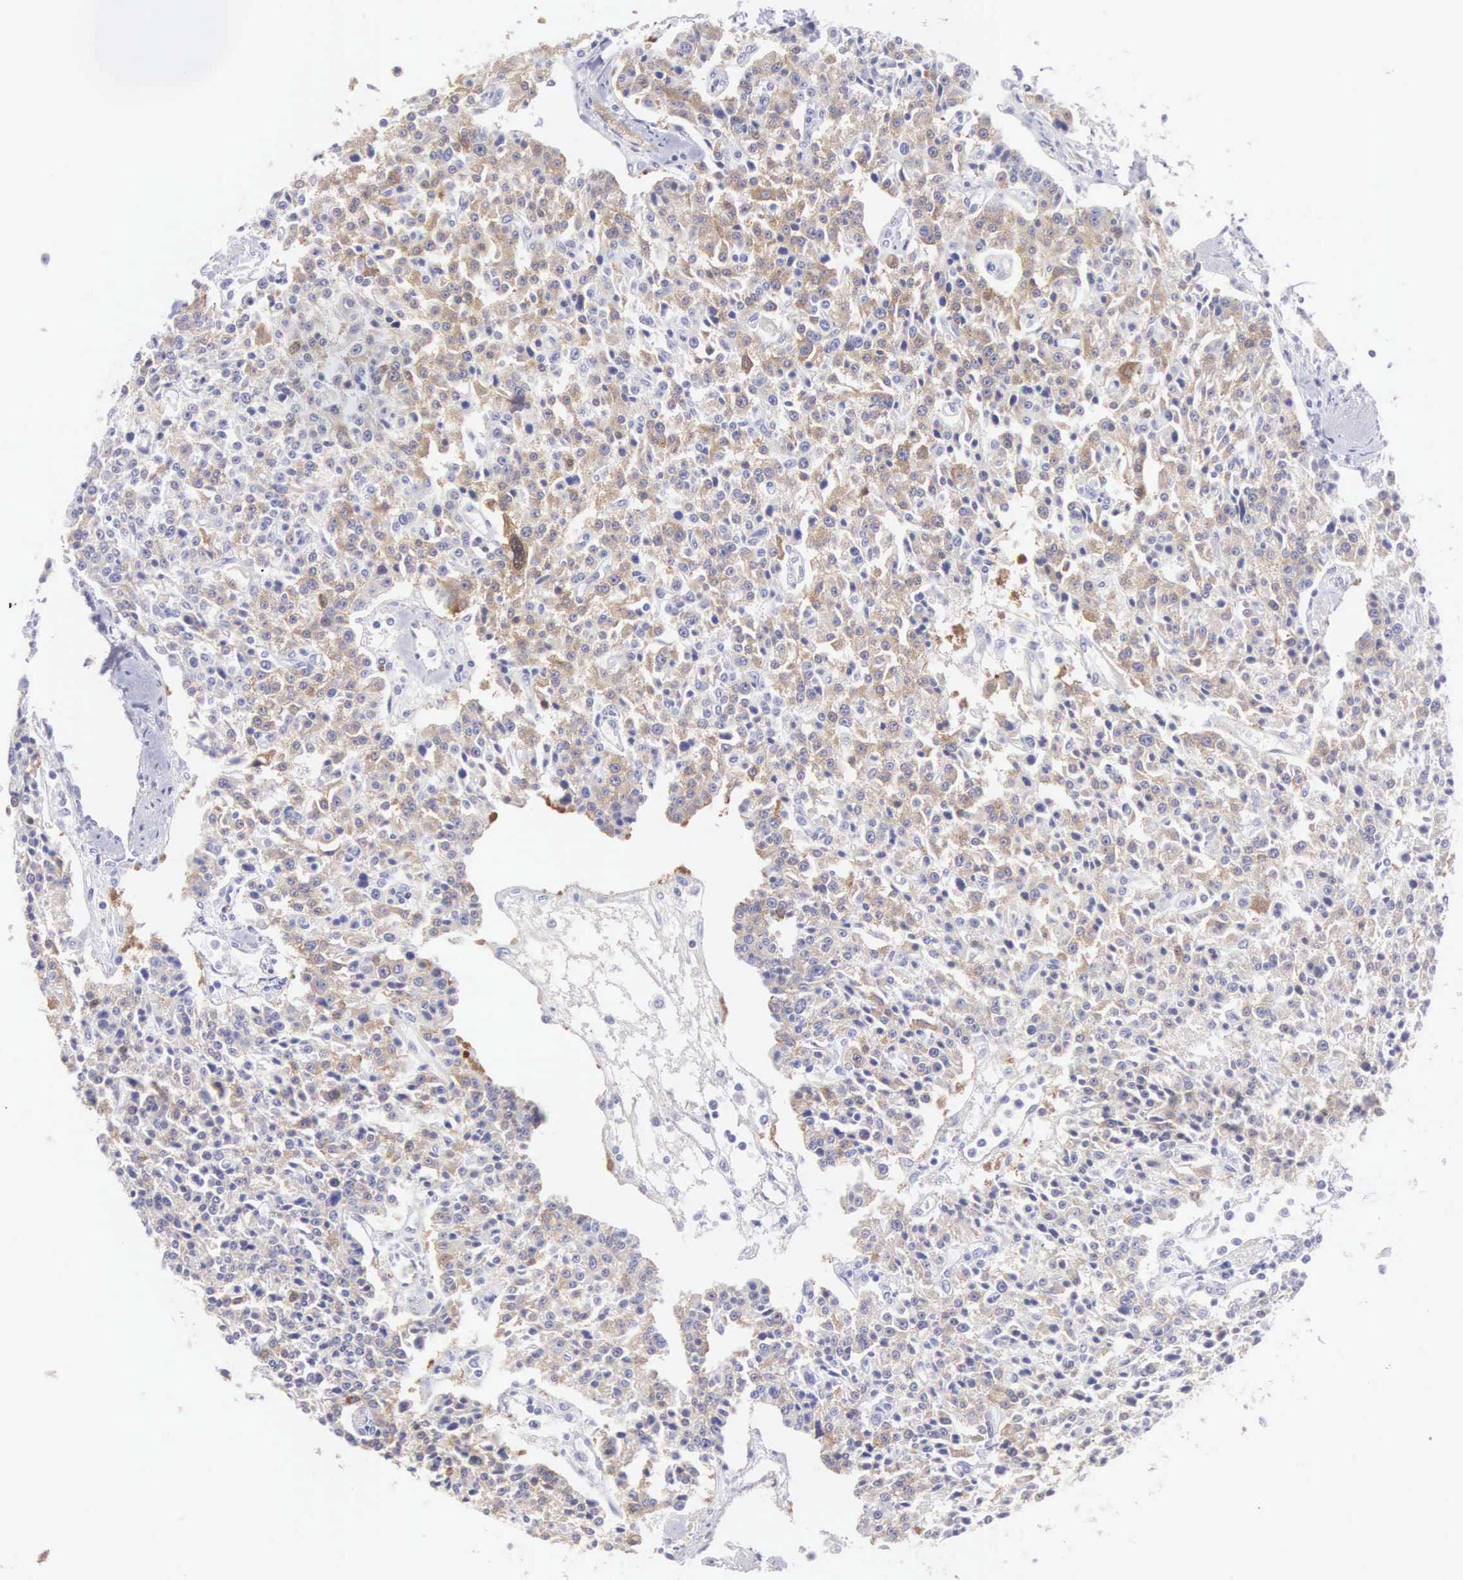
{"staining": {"intensity": "weak", "quantity": "25%-75%", "location": "cytoplasmic/membranous"}, "tissue": "carcinoid", "cell_type": "Tumor cells", "image_type": "cancer", "snomed": [{"axis": "morphology", "description": "Carcinoid, malignant, NOS"}, {"axis": "topography", "description": "Stomach"}], "caption": "Carcinoid (malignant) tissue exhibits weak cytoplasmic/membranous staining in about 25%-75% of tumor cells, visualized by immunohistochemistry. The protein is stained brown, and the nuclei are stained in blue (DAB (3,3'-diaminobenzidine) IHC with brightfield microscopy, high magnification).", "gene": "SLITRK4", "patient": {"sex": "female", "age": 76}}